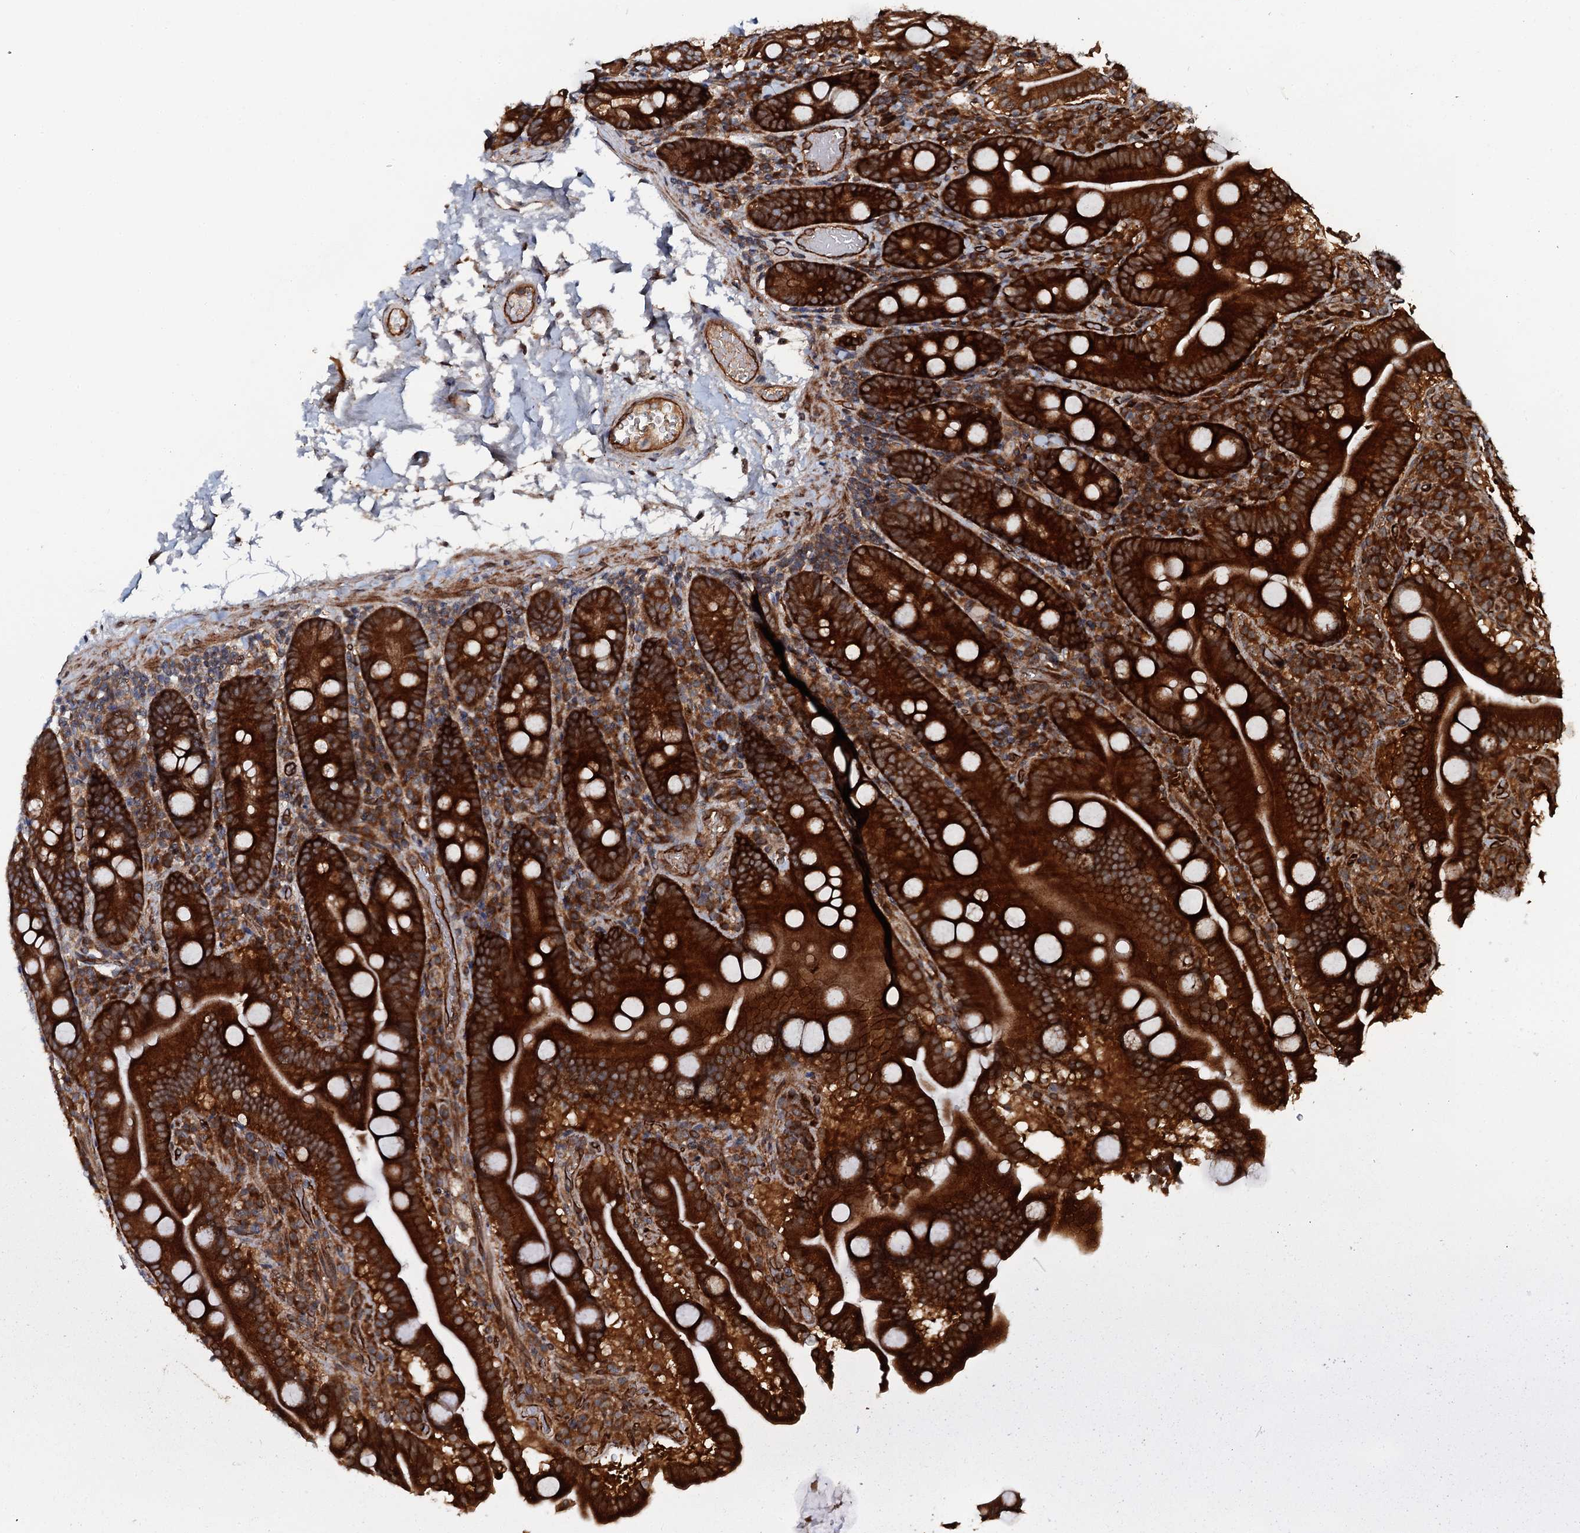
{"staining": {"intensity": "strong", "quantity": ">75%", "location": "cytoplasmic/membranous"}, "tissue": "duodenum", "cell_type": "Glandular cells", "image_type": "normal", "snomed": [{"axis": "morphology", "description": "Normal tissue, NOS"}, {"axis": "topography", "description": "Duodenum"}], "caption": "Duodenum stained with immunohistochemistry (IHC) exhibits strong cytoplasmic/membranous positivity in approximately >75% of glandular cells.", "gene": "FLYWCH1", "patient": {"sex": "male", "age": 55}}